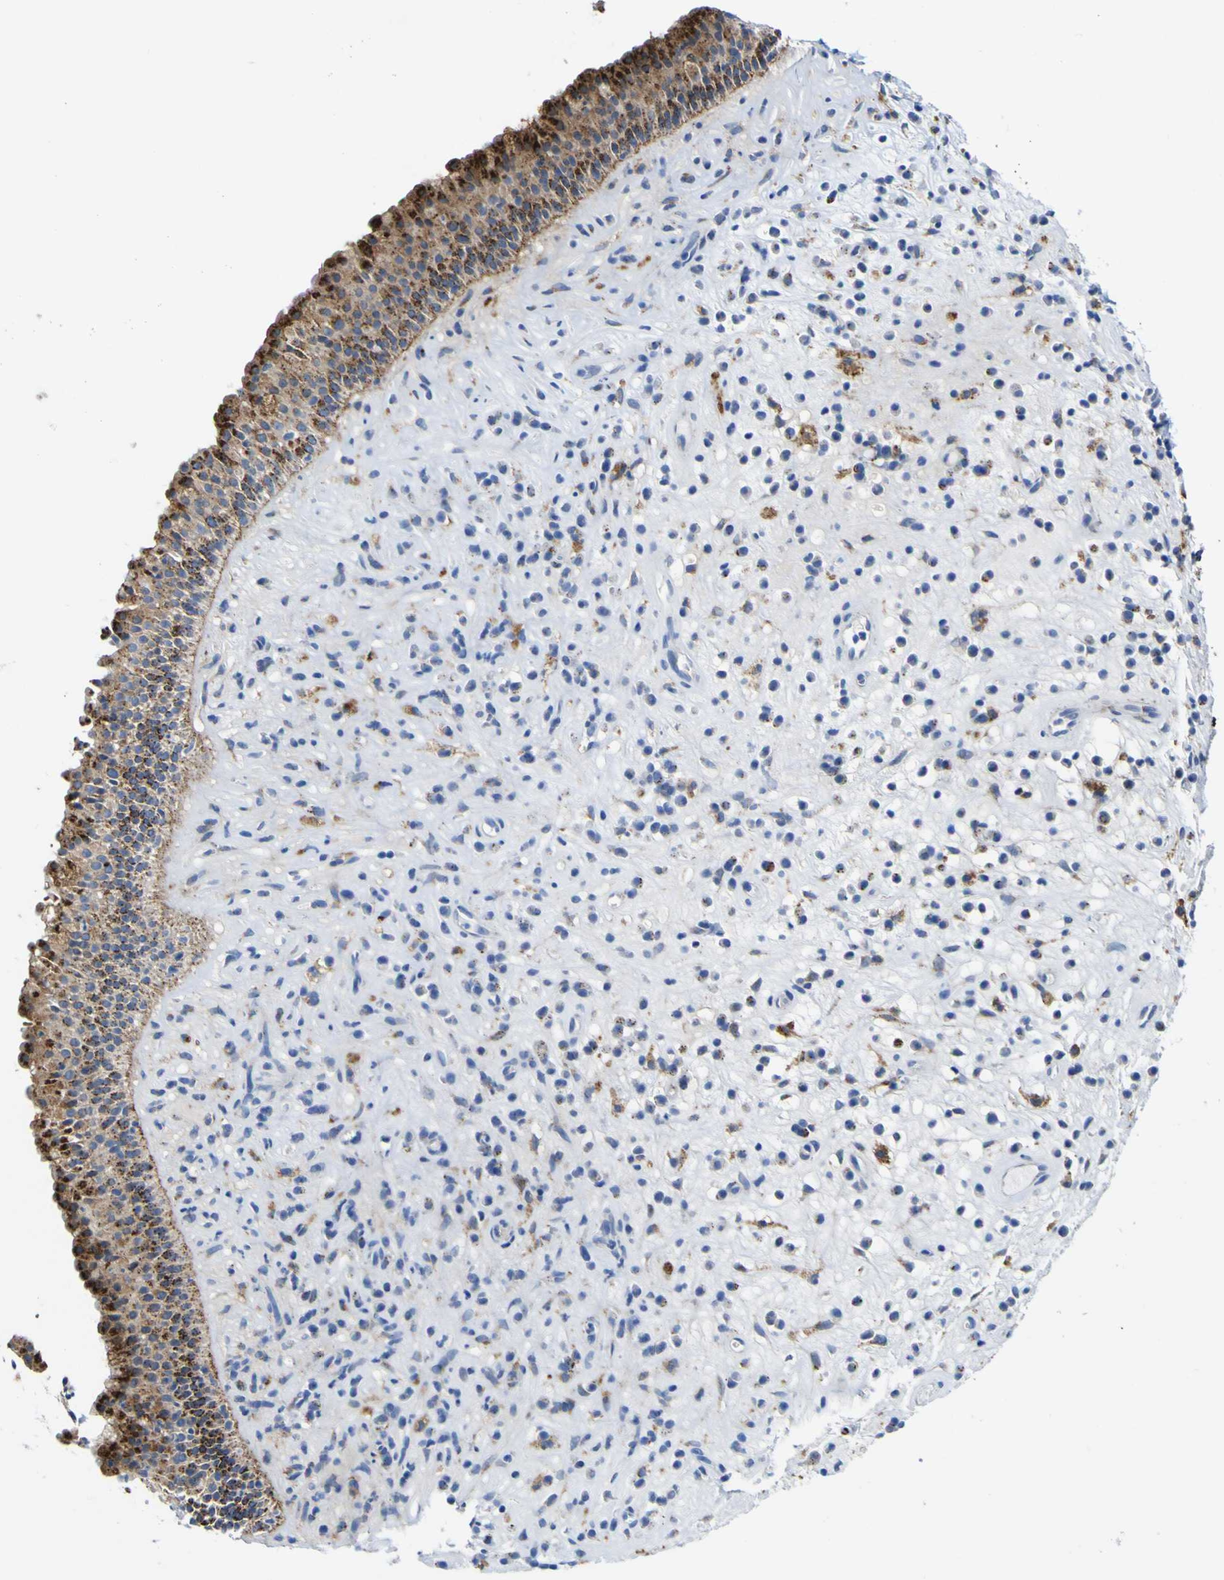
{"staining": {"intensity": "moderate", "quantity": ">75%", "location": "cytoplasmic/membranous"}, "tissue": "nasopharynx", "cell_type": "Respiratory epithelial cells", "image_type": "normal", "snomed": [{"axis": "morphology", "description": "Normal tissue, NOS"}, {"axis": "topography", "description": "Nasopharynx"}], "caption": "Unremarkable nasopharynx was stained to show a protein in brown. There is medium levels of moderate cytoplasmic/membranous positivity in approximately >75% of respiratory epithelial cells.", "gene": "PTPRF", "patient": {"sex": "female", "age": 51}}